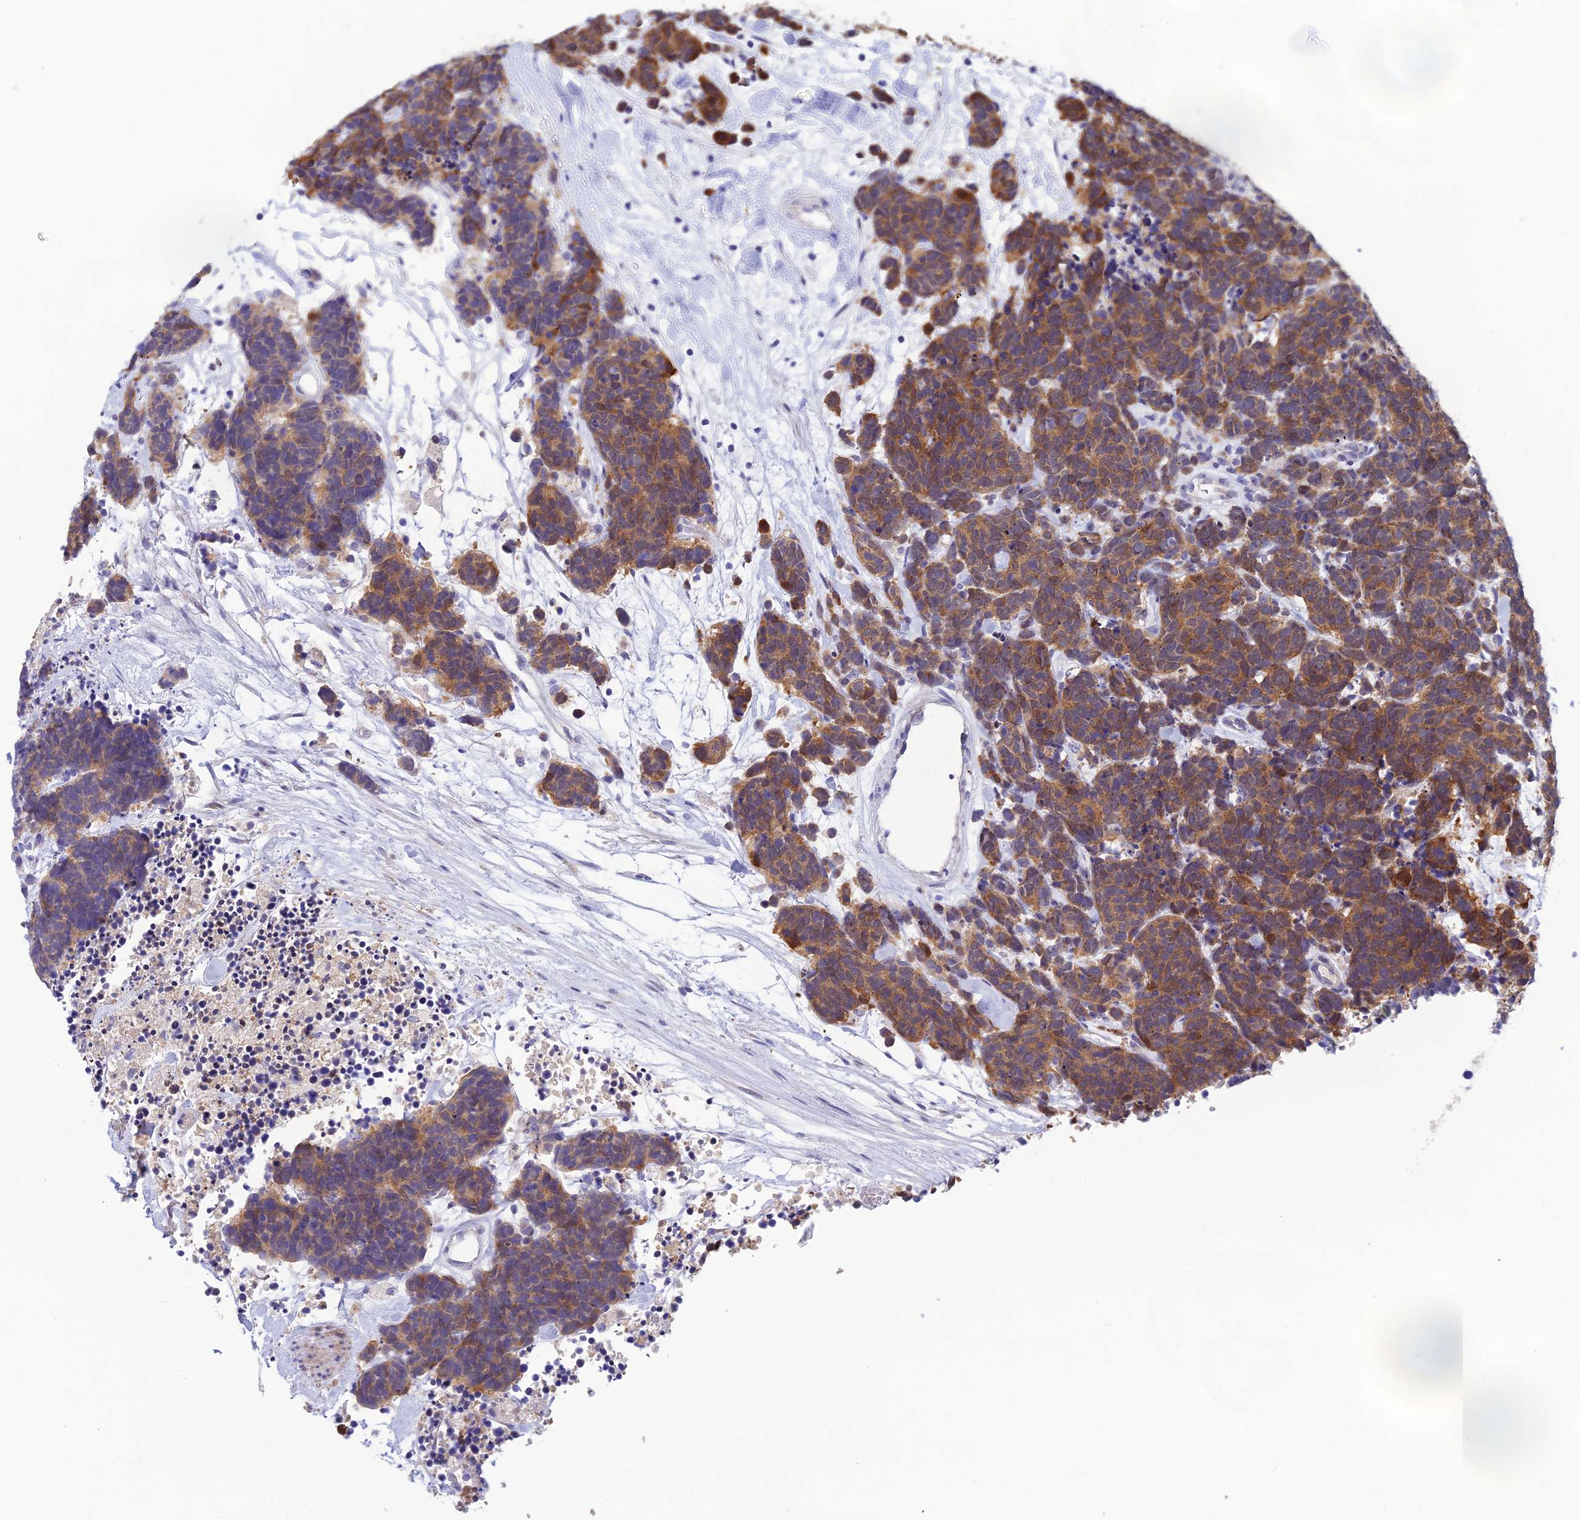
{"staining": {"intensity": "moderate", "quantity": ">75%", "location": "cytoplasmic/membranous"}, "tissue": "carcinoid", "cell_type": "Tumor cells", "image_type": "cancer", "snomed": [{"axis": "morphology", "description": "Carcinoma, NOS"}, {"axis": "morphology", "description": "Carcinoid, malignant, NOS"}, {"axis": "topography", "description": "Urinary bladder"}], "caption": "Protein expression analysis of carcinoma exhibits moderate cytoplasmic/membranous positivity in approximately >75% of tumor cells.", "gene": "XPO7", "patient": {"sex": "male", "age": 57}}